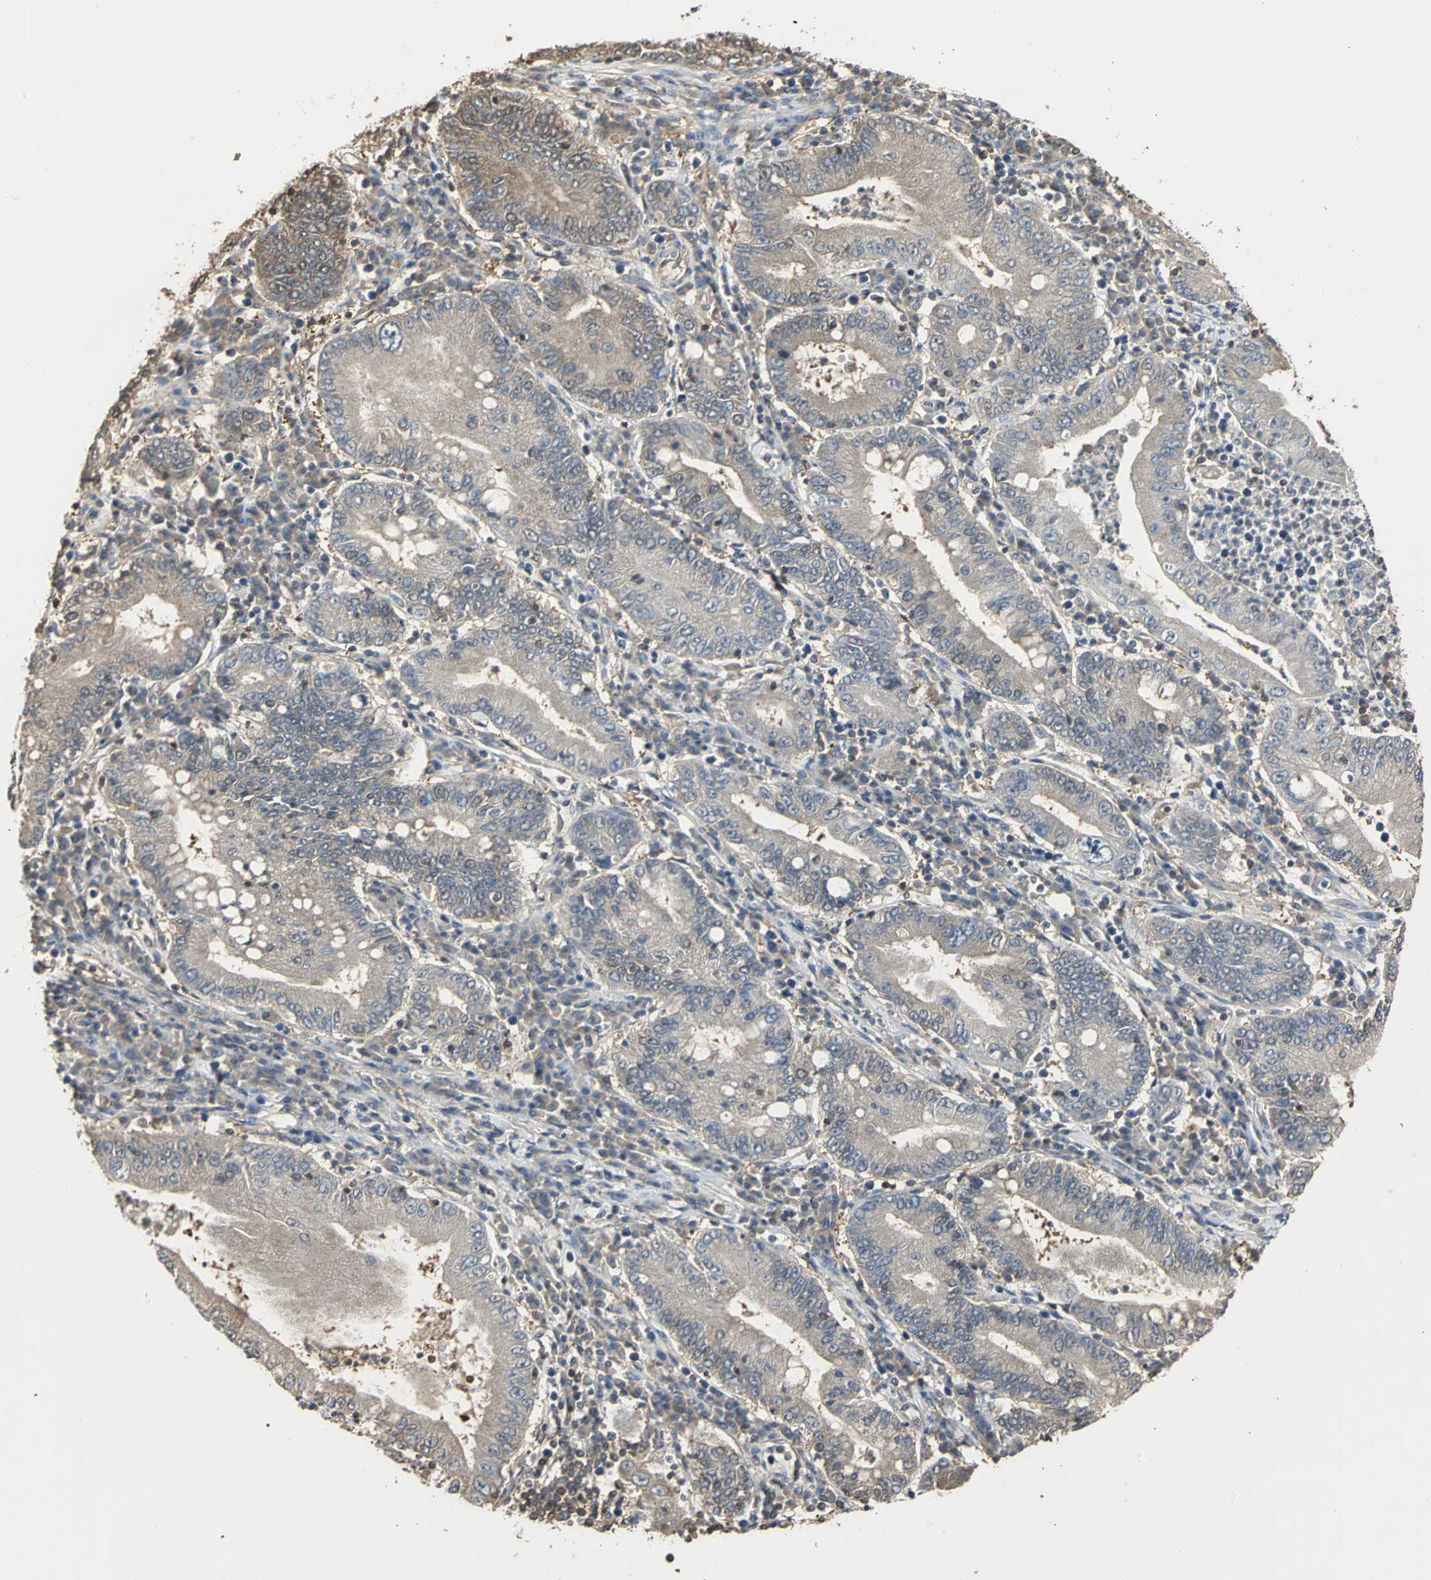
{"staining": {"intensity": "weak", "quantity": ">75%", "location": "cytoplasmic/membranous"}, "tissue": "stomach cancer", "cell_type": "Tumor cells", "image_type": "cancer", "snomed": [{"axis": "morphology", "description": "Normal tissue, NOS"}, {"axis": "morphology", "description": "Adenocarcinoma, NOS"}, {"axis": "topography", "description": "Esophagus"}, {"axis": "topography", "description": "Stomach, upper"}, {"axis": "topography", "description": "Peripheral nerve tissue"}], "caption": "Protein positivity by immunohistochemistry exhibits weak cytoplasmic/membranous positivity in approximately >75% of tumor cells in stomach adenocarcinoma. The staining was performed using DAB (3,3'-diaminobenzidine) to visualize the protein expression in brown, while the nuclei were stained in blue with hematoxylin (Magnification: 20x).", "gene": "PARK7", "patient": {"sex": "male", "age": 62}}